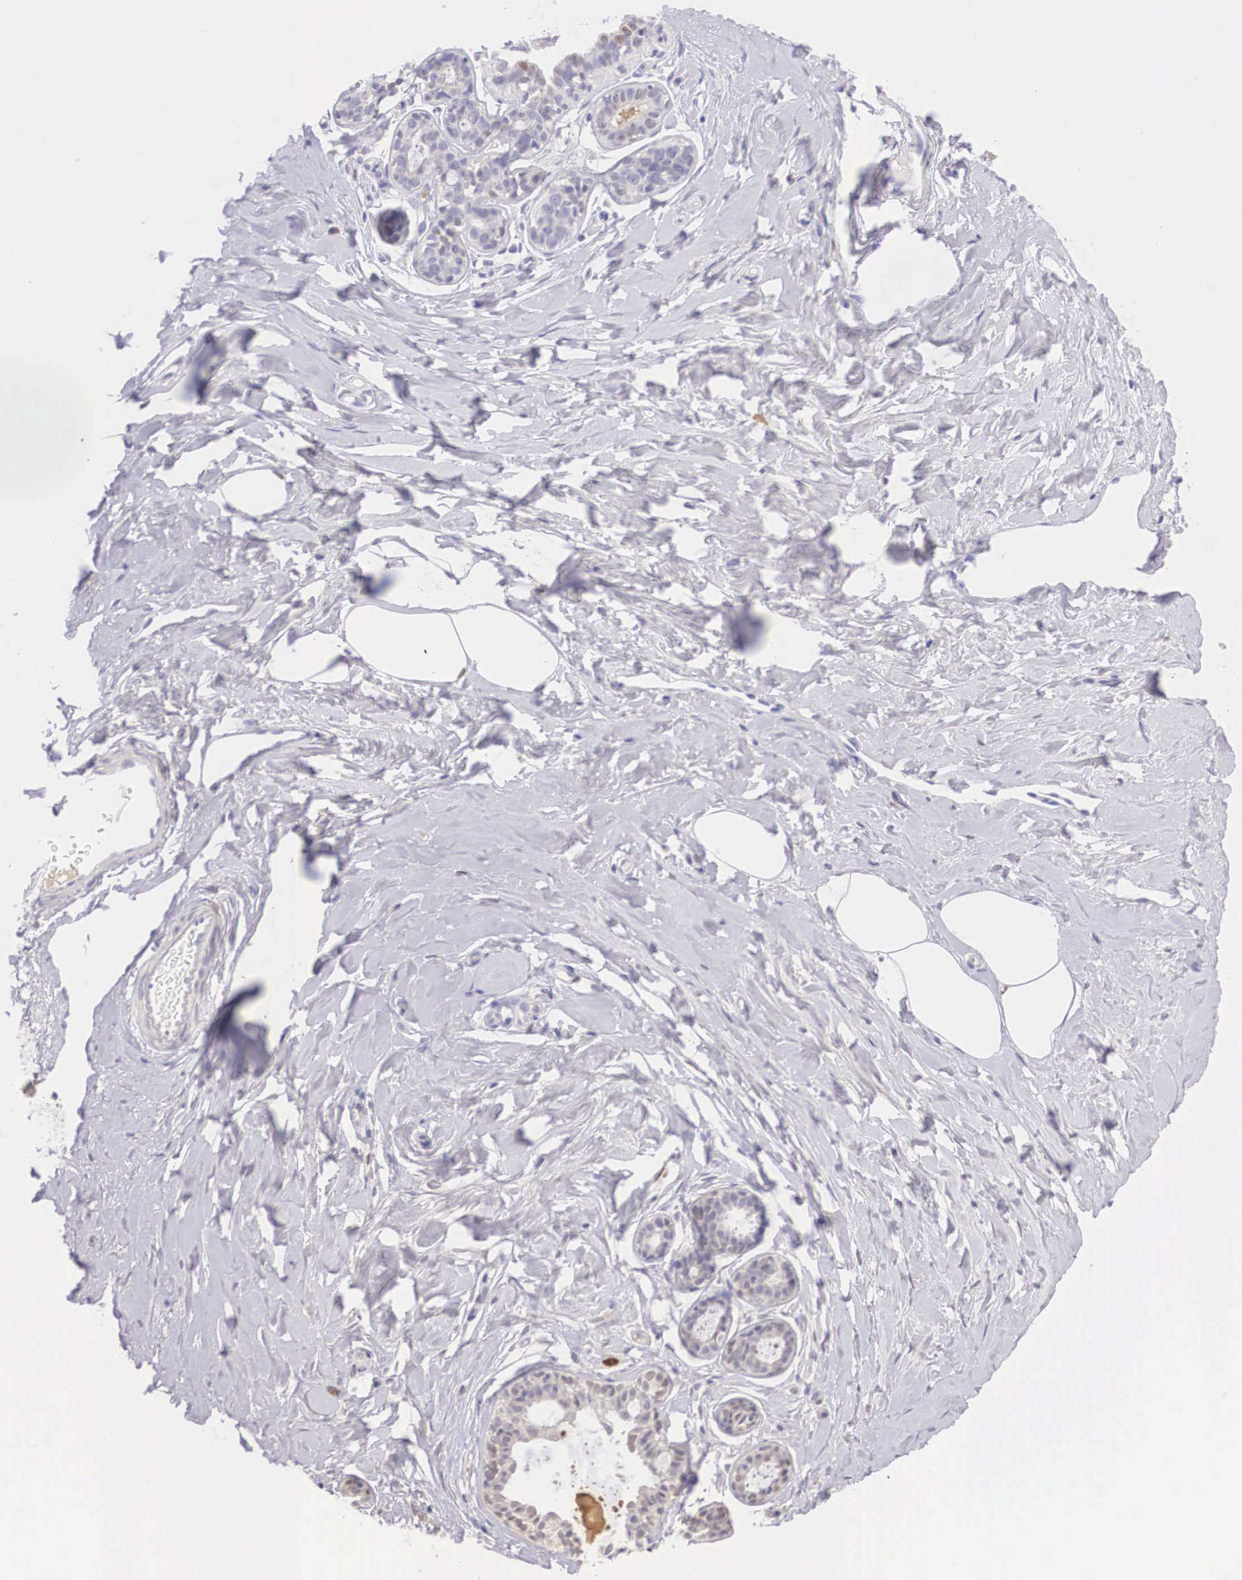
{"staining": {"intensity": "negative", "quantity": "none", "location": "none"}, "tissue": "breast", "cell_type": "Adipocytes", "image_type": "normal", "snomed": [{"axis": "morphology", "description": "Normal tissue, NOS"}, {"axis": "topography", "description": "Breast"}], "caption": "Human breast stained for a protein using IHC shows no positivity in adipocytes.", "gene": "BCL6", "patient": {"sex": "female", "age": 44}}